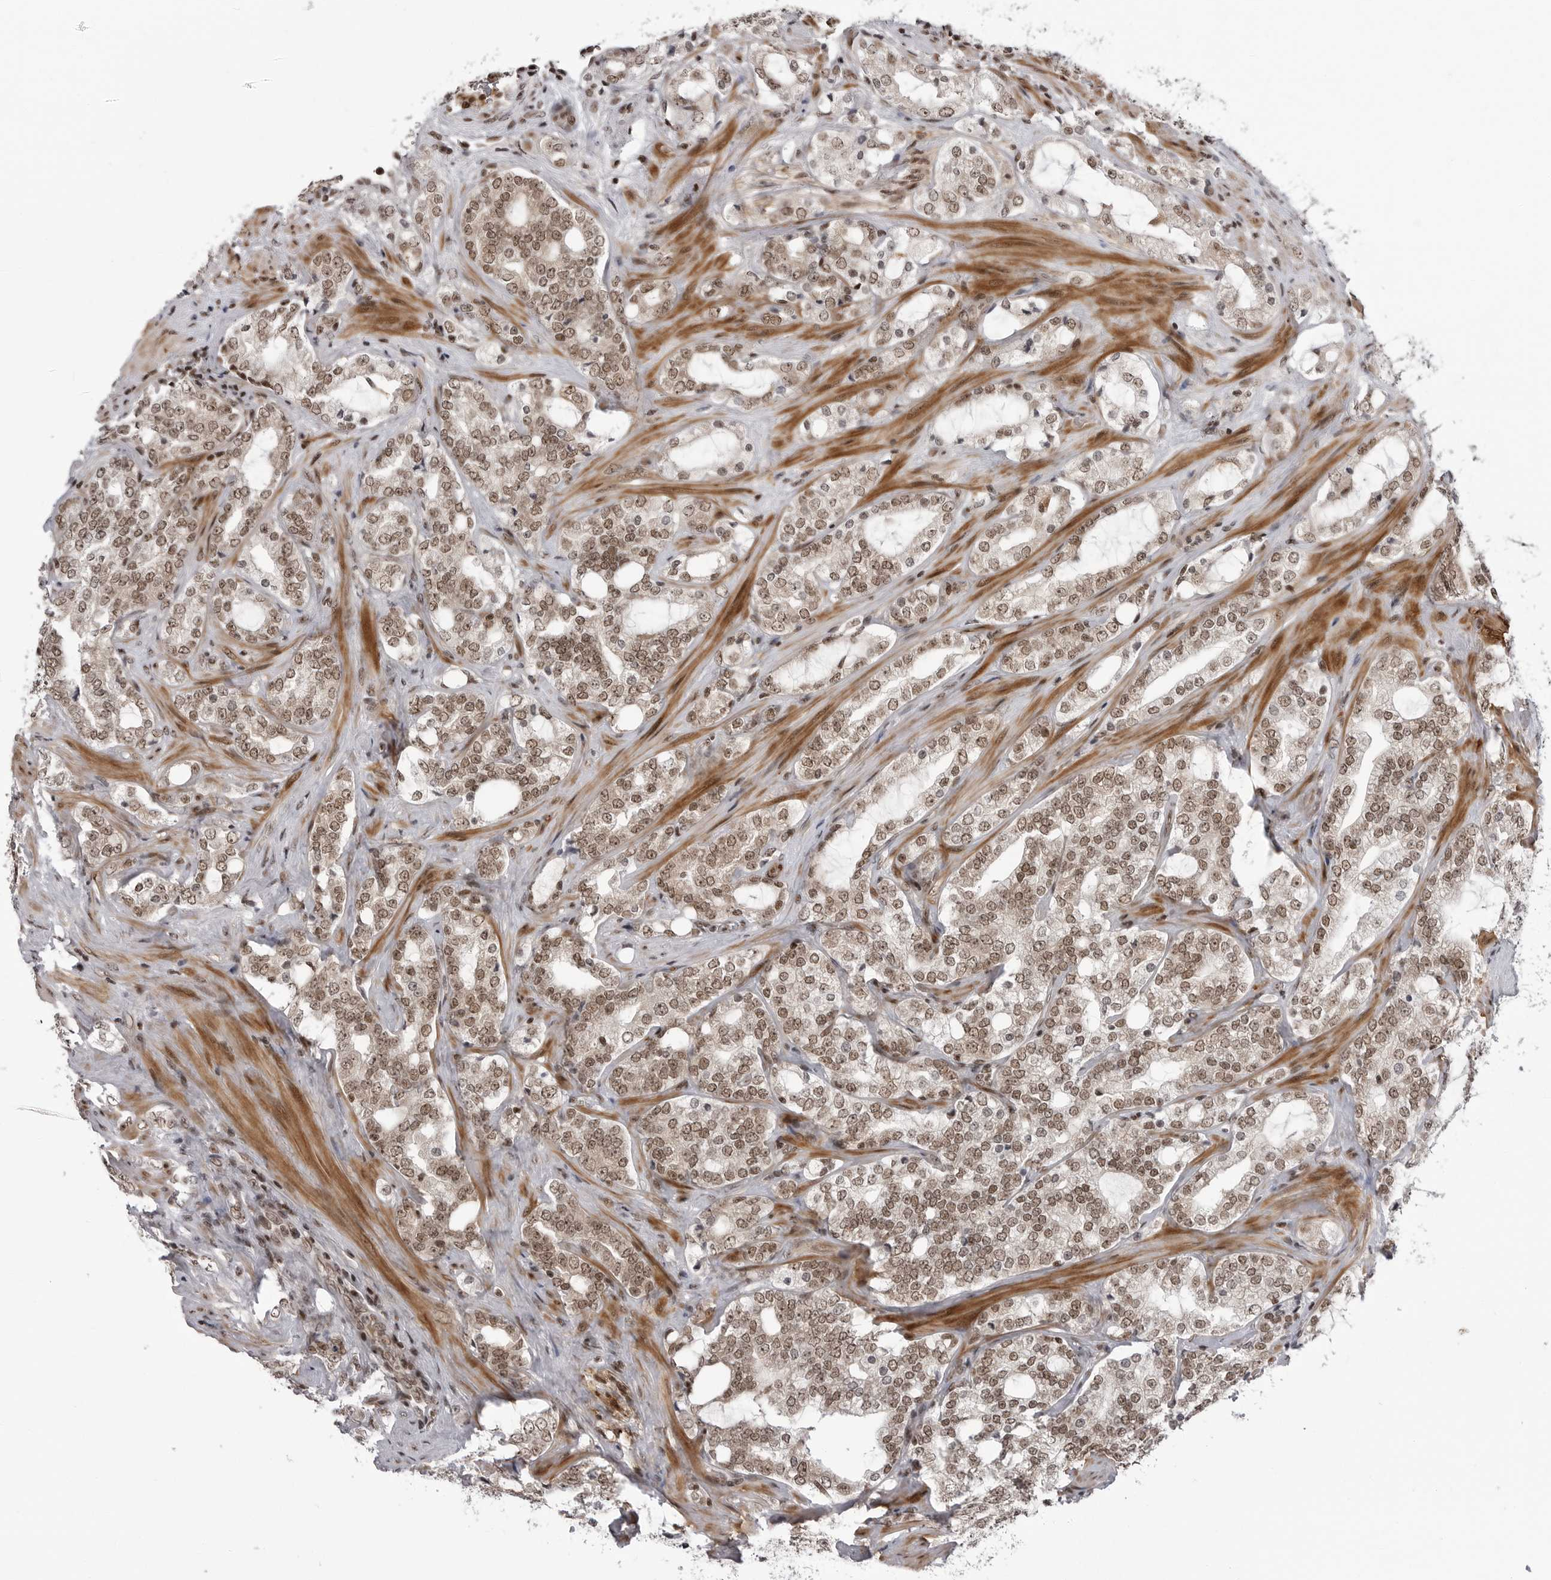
{"staining": {"intensity": "moderate", "quantity": ">75%", "location": "nuclear"}, "tissue": "prostate cancer", "cell_type": "Tumor cells", "image_type": "cancer", "snomed": [{"axis": "morphology", "description": "Adenocarcinoma, High grade"}, {"axis": "topography", "description": "Prostate"}], "caption": "The histopathology image shows a brown stain indicating the presence of a protein in the nuclear of tumor cells in high-grade adenocarcinoma (prostate). (Brightfield microscopy of DAB IHC at high magnification).", "gene": "TRIM66", "patient": {"sex": "male", "age": 64}}